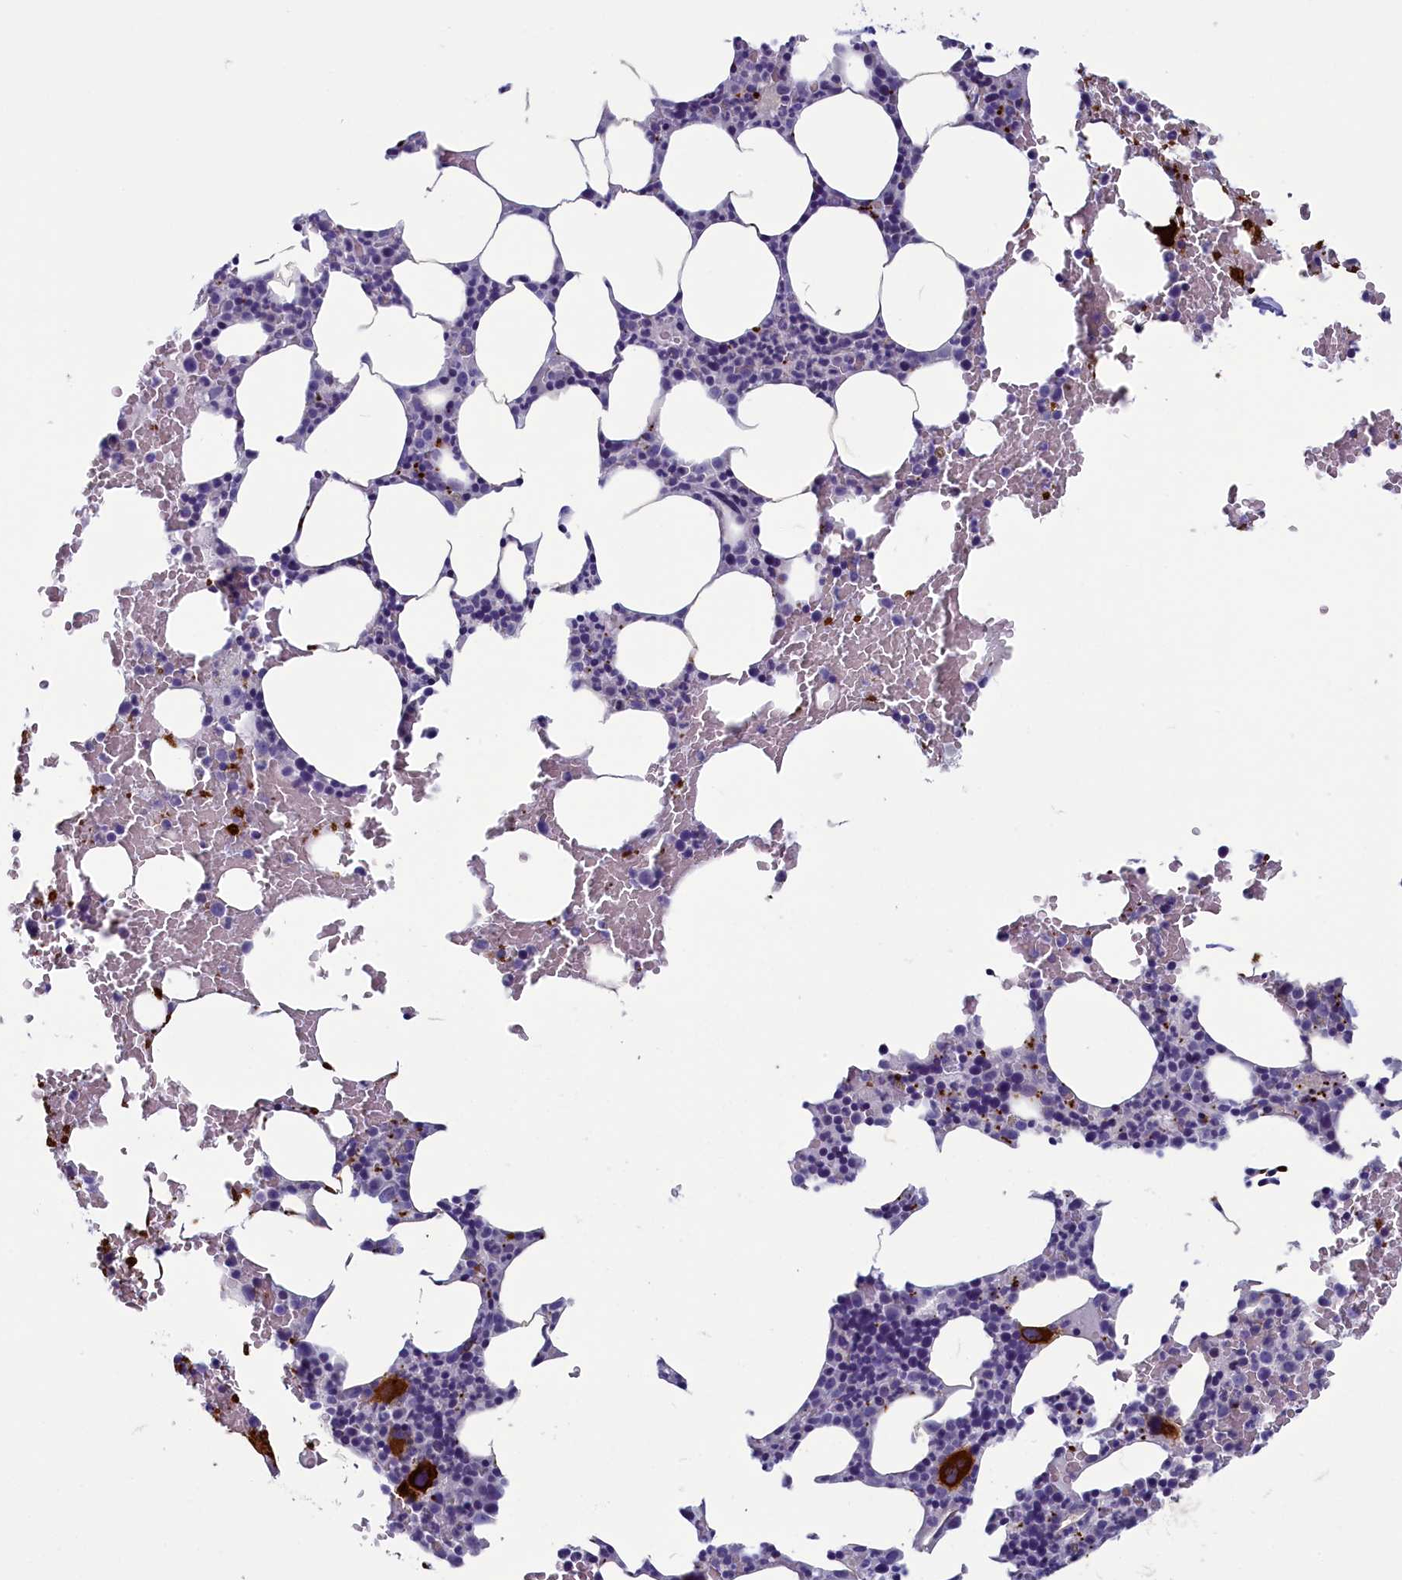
{"staining": {"intensity": "strong", "quantity": "<25%", "location": "cytoplasmic/membranous"}, "tissue": "bone marrow", "cell_type": "Hematopoietic cells", "image_type": "normal", "snomed": [{"axis": "morphology", "description": "Normal tissue, NOS"}, {"axis": "morphology", "description": "Inflammation, NOS"}, {"axis": "topography", "description": "Bone marrow"}], "caption": "An immunohistochemistry micrograph of benign tissue is shown. Protein staining in brown labels strong cytoplasmic/membranous positivity in bone marrow within hematopoietic cells.", "gene": "AIFM2", "patient": {"sex": "female", "age": 78}}